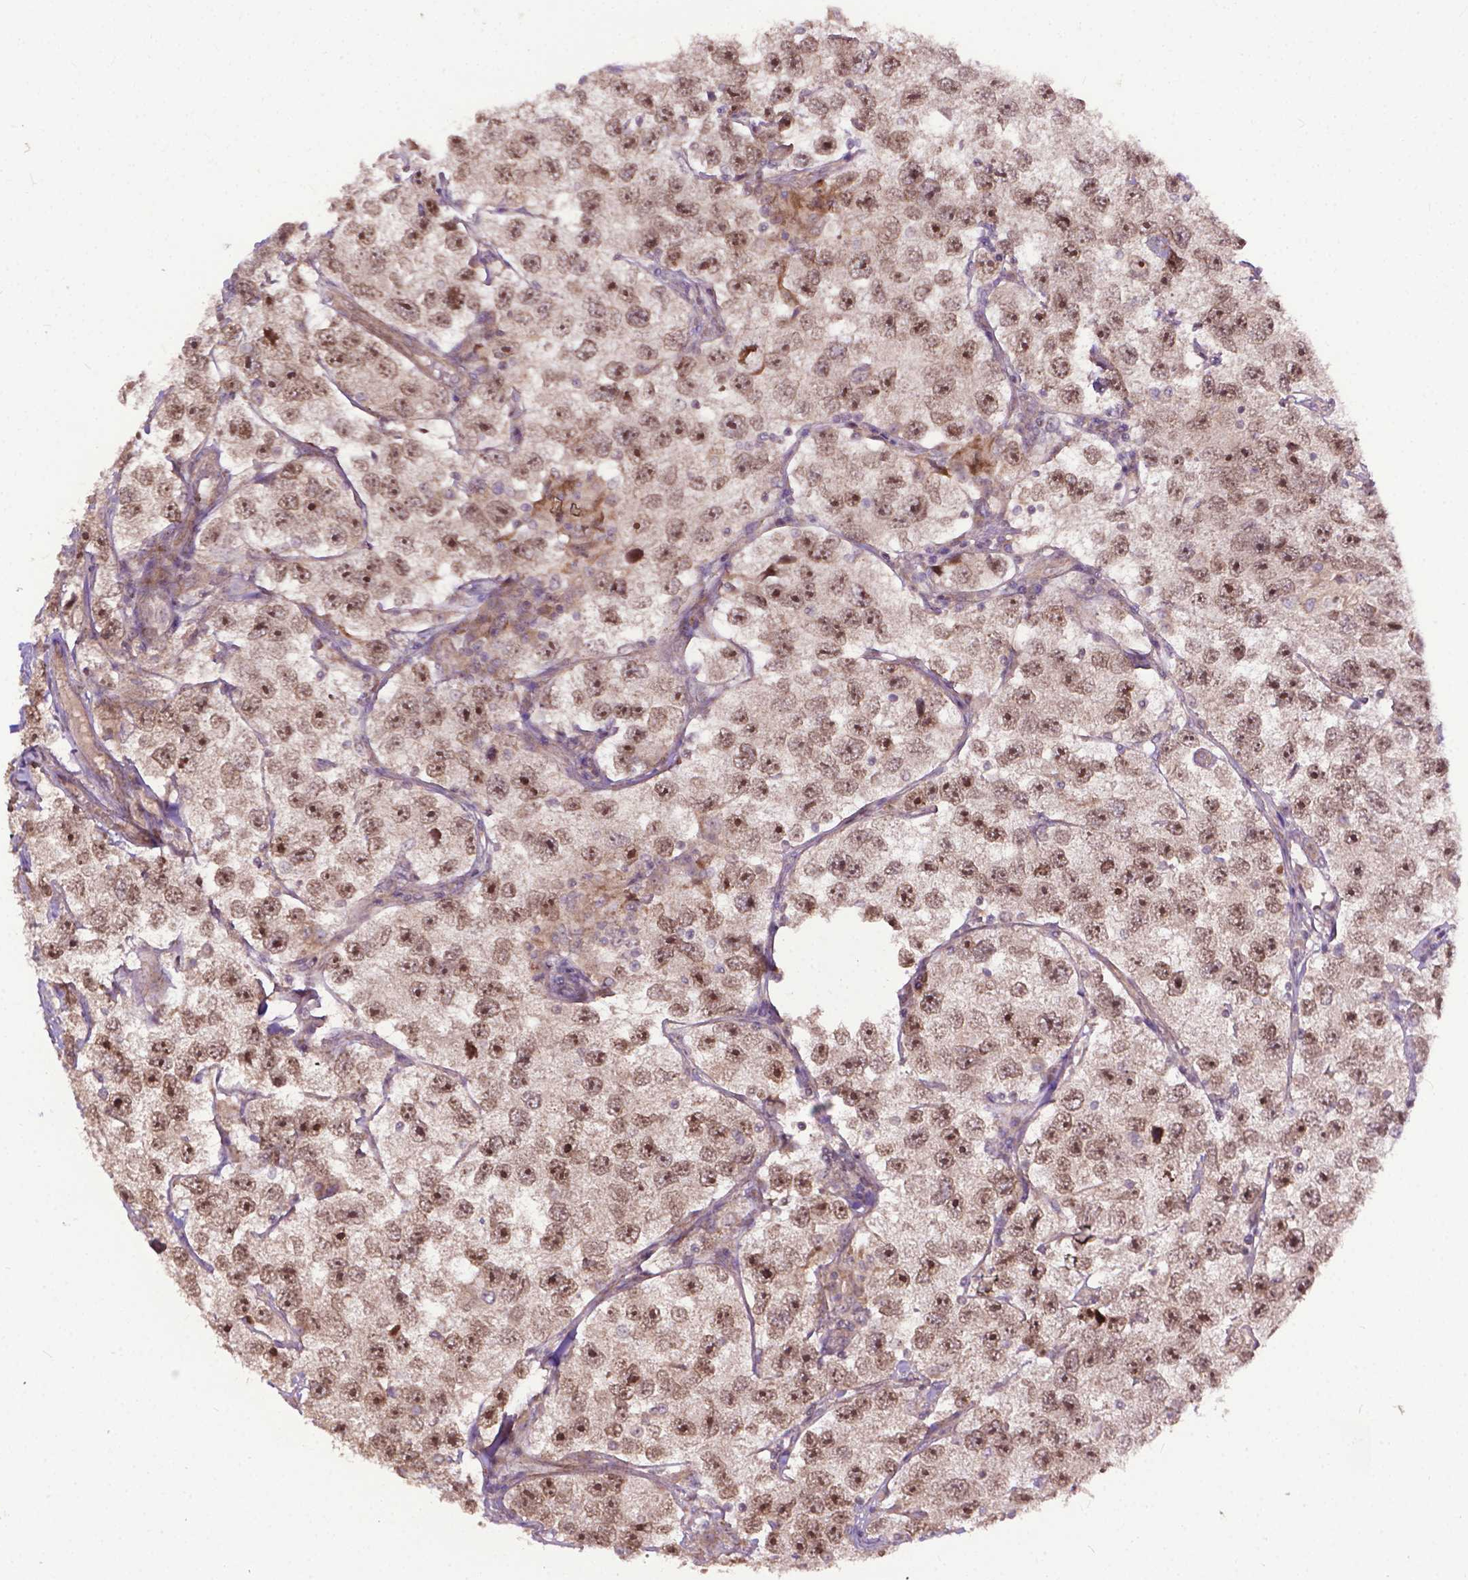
{"staining": {"intensity": "strong", "quantity": ">75%", "location": "nuclear"}, "tissue": "testis cancer", "cell_type": "Tumor cells", "image_type": "cancer", "snomed": [{"axis": "morphology", "description": "Seminoma, NOS"}, {"axis": "topography", "description": "Testis"}], "caption": "The photomicrograph reveals staining of testis cancer (seminoma), revealing strong nuclear protein expression (brown color) within tumor cells. (DAB (3,3'-diaminobenzidine) = brown stain, brightfield microscopy at high magnification).", "gene": "PARP3", "patient": {"sex": "male", "age": 26}}